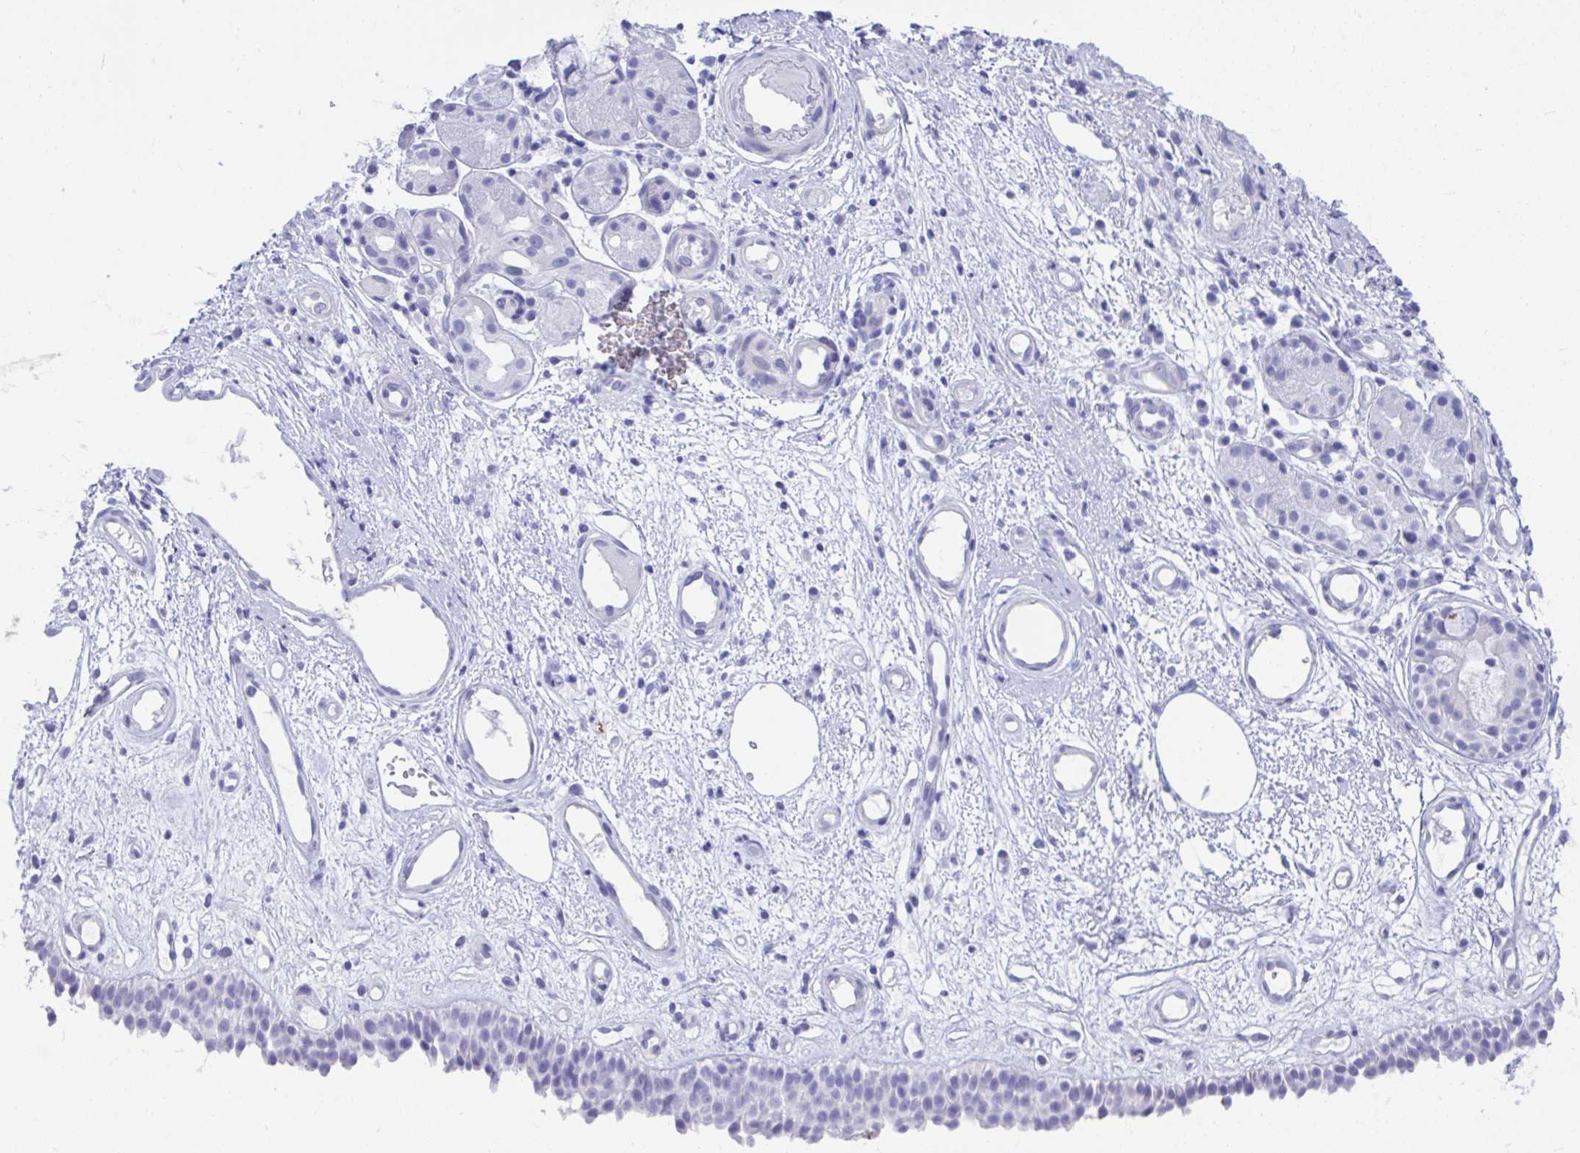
{"staining": {"intensity": "negative", "quantity": "none", "location": "none"}, "tissue": "nasopharynx", "cell_type": "Respiratory epithelial cells", "image_type": "normal", "snomed": [{"axis": "morphology", "description": "Normal tissue, NOS"}, {"axis": "morphology", "description": "Inflammation, NOS"}, {"axis": "topography", "description": "Nasopharynx"}], "caption": "The histopathology image demonstrates no staining of respiratory epithelial cells in normal nasopharynx. The staining was performed using DAB to visualize the protein expression in brown, while the nuclei were stained in blue with hematoxylin (Magnification: 20x).", "gene": "SHISA8", "patient": {"sex": "male", "age": 54}}